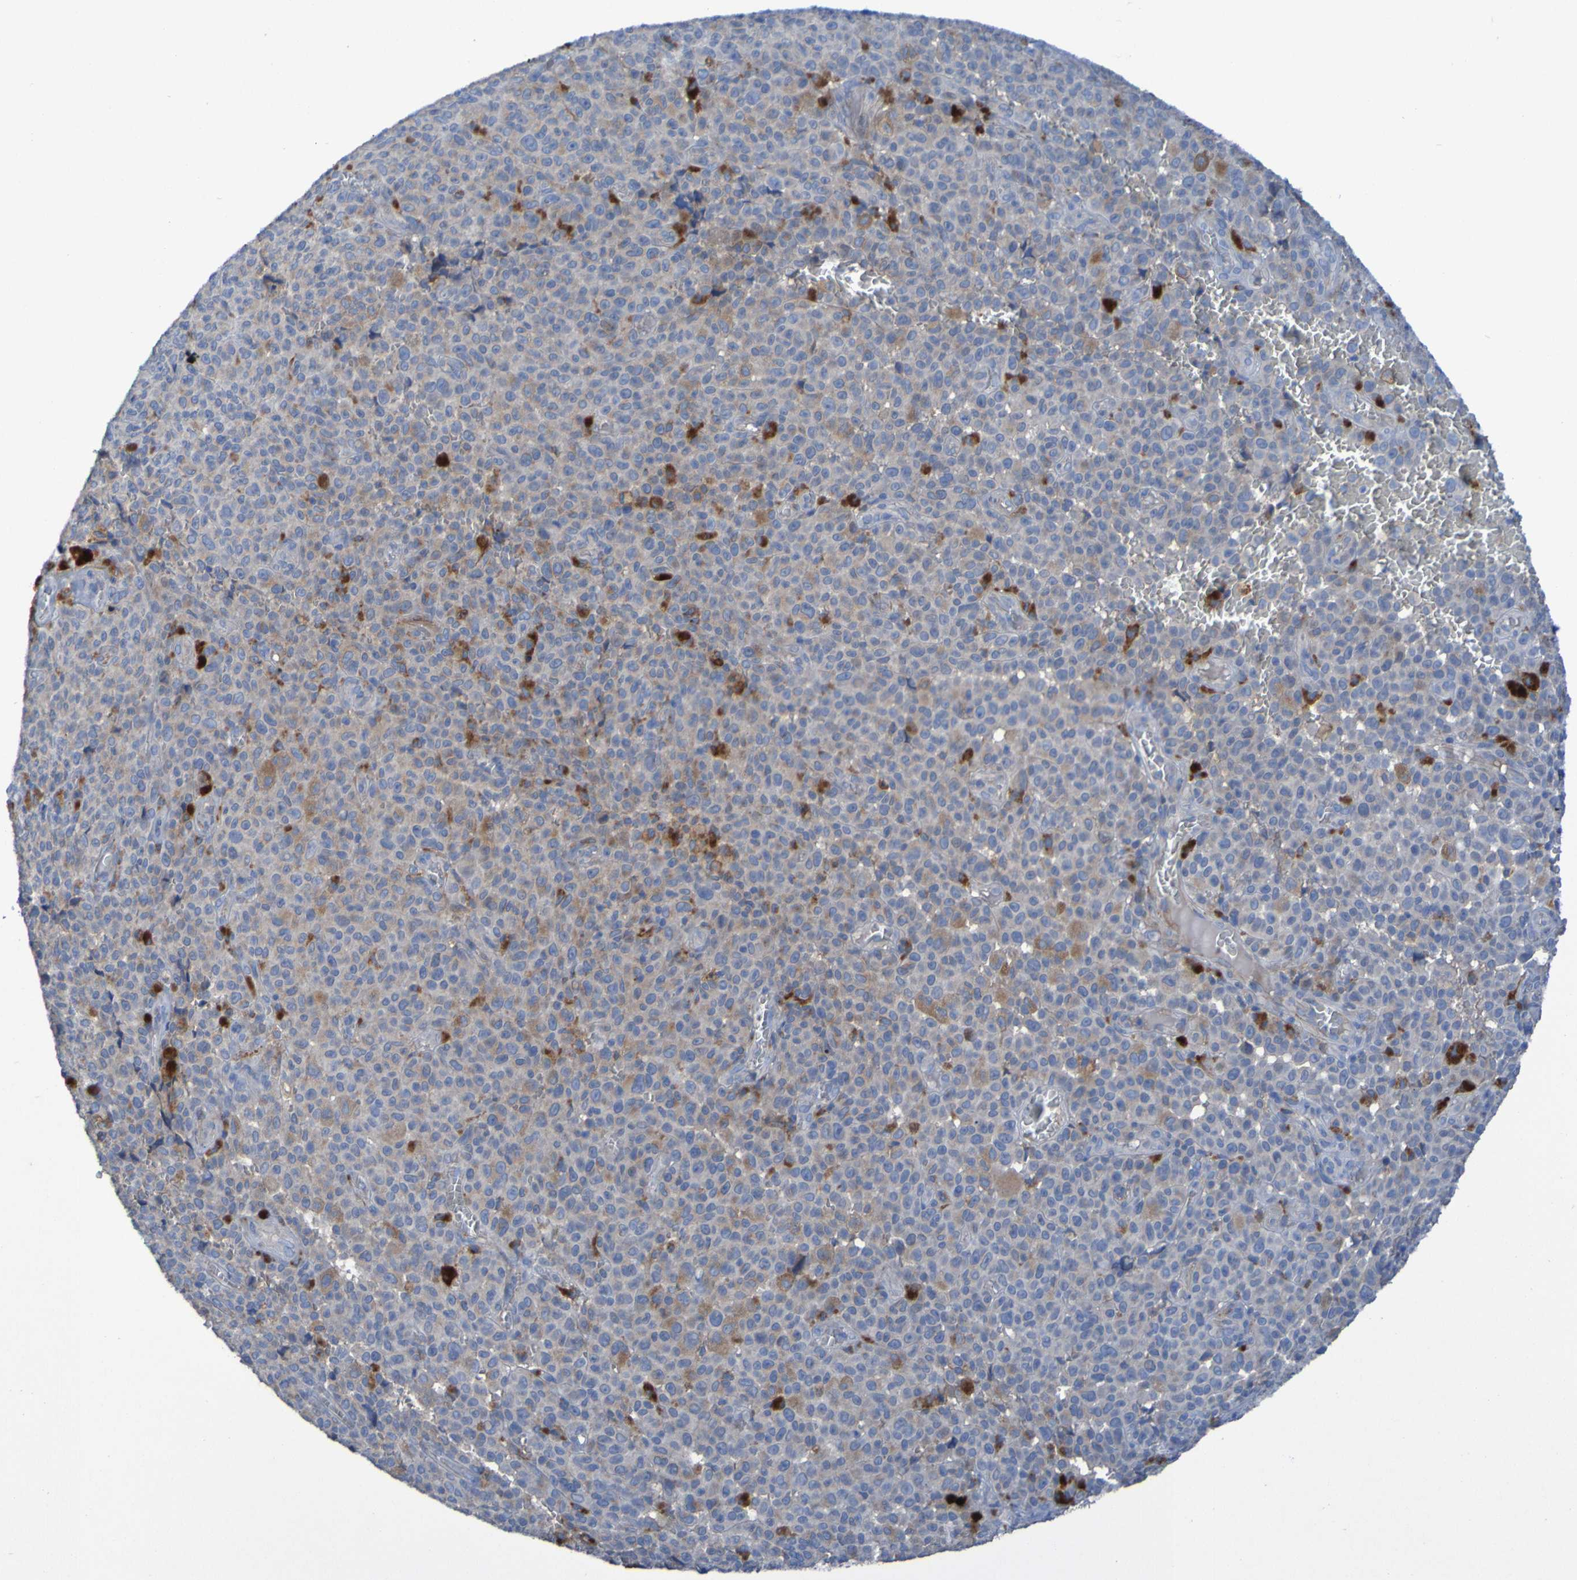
{"staining": {"intensity": "strong", "quantity": "<25%", "location": "cytoplasmic/membranous"}, "tissue": "melanoma", "cell_type": "Tumor cells", "image_type": "cancer", "snomed": [{"axis": "morphology", "description": "Malignant melanoma, NOS"}, {"axis": "topography", "description": "Skin"}], "caption": "Immunohistochemical staining of malignant melanoma shows medium levels of strong cytoplasmic/membranous protein positivity in about <25% of tumor cells.", "gene": "ARHGEF16", "patient": {"sex": "female", "age": 82}}